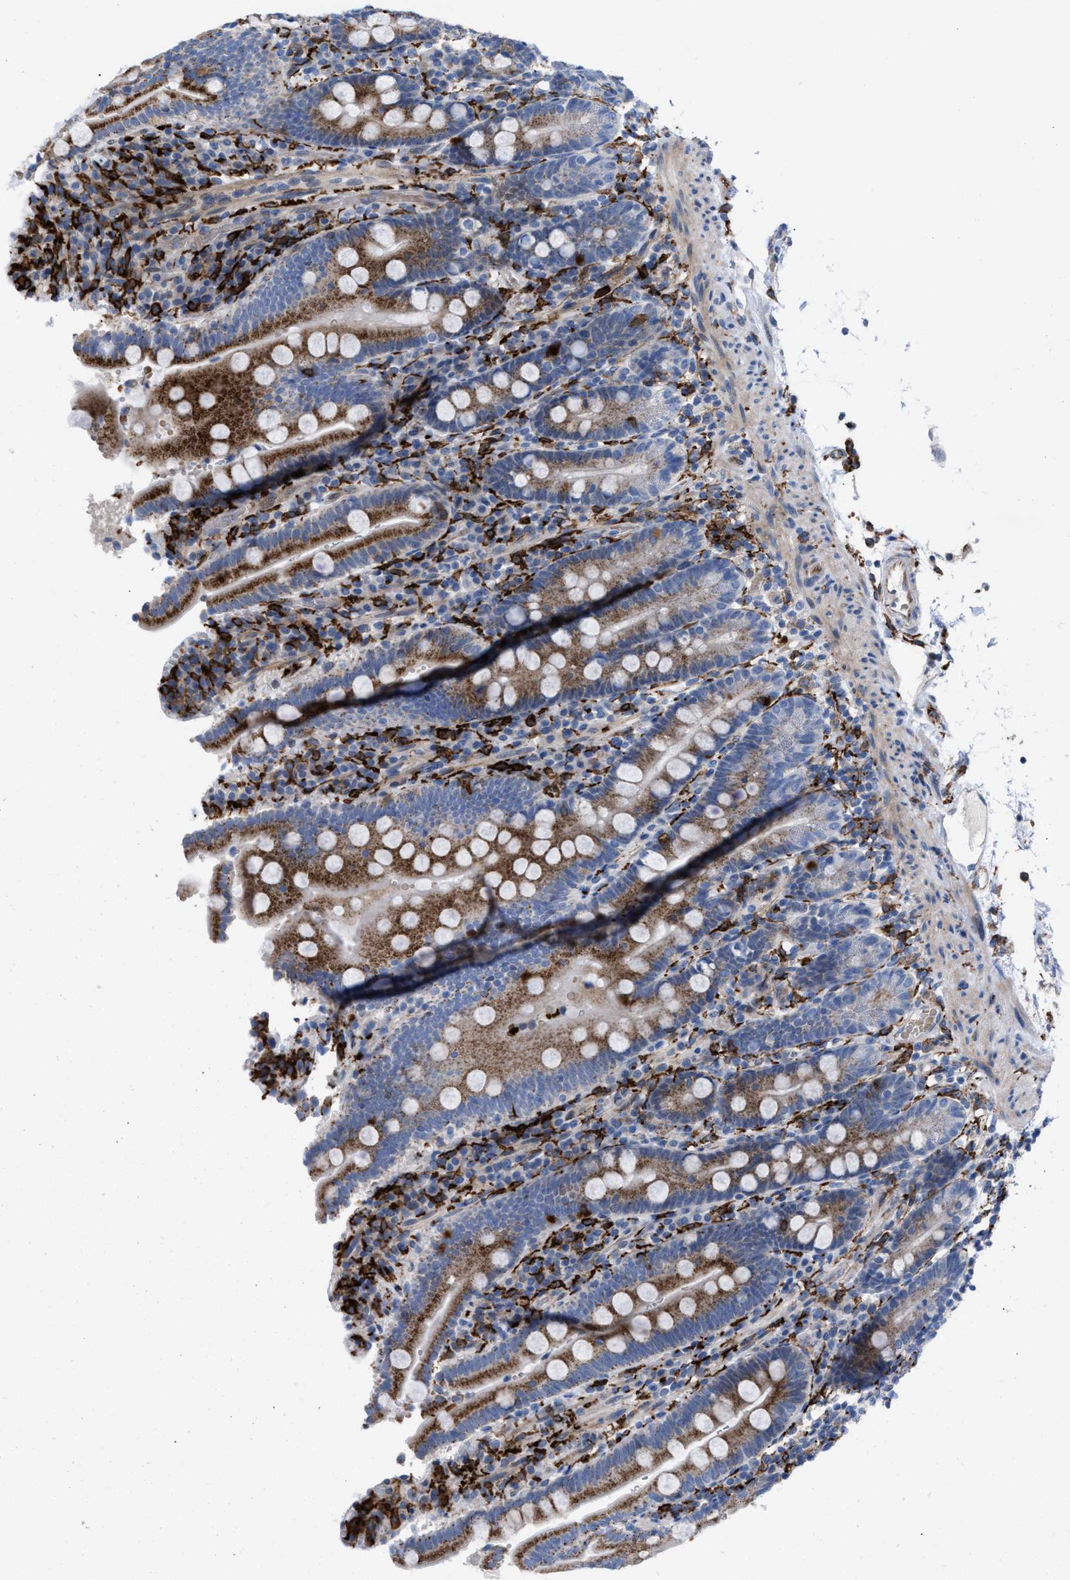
{"staining": {"intensity": "moderate", "quantity": ">75%", "location": "cytoplasmic/membranous"}, "tissue": "duodenum", "cell_type": "Glandular cells", "image_type": "normal", "snomed": [{"axis": "morphology", "description": "Normal tissue, NOS"}, {"axis": "topography", "description": "Small intestine, NOS"}], "caption": "Immunohistochemical staining of normal human duodenum displays >75% levels of moderate cytoplasmic/membranous protein expression in about >75% of glandular cells.", "gene": "SLC47A1", "patient": {"sex": "female", "age": 71}}